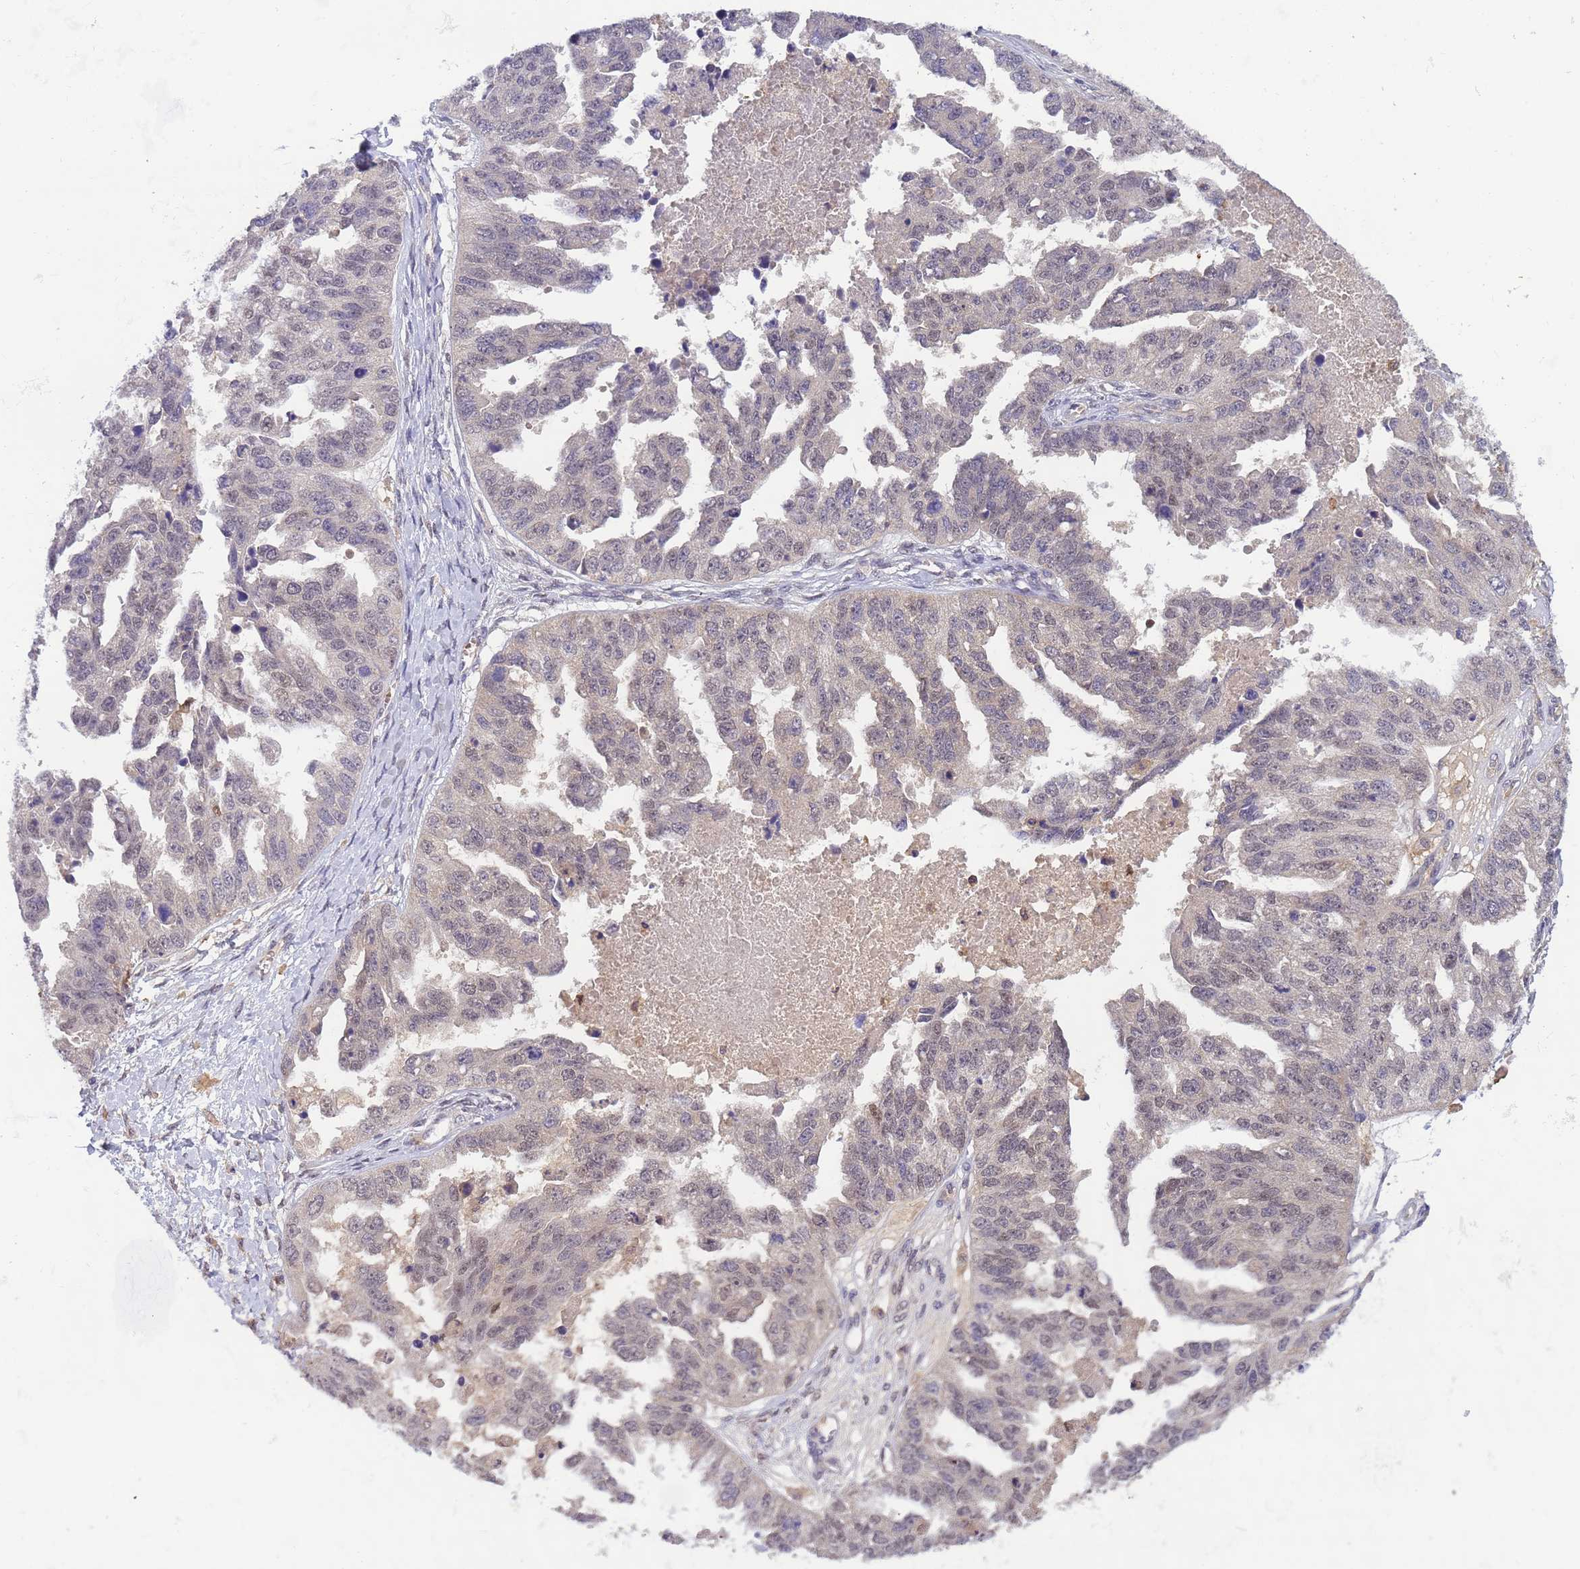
{"staining": {"intensity": "negative", "quantity": "none", "location": "none"}, "tissue": "ovarian cancer", "cell_type": "Tumor cells", "image_type": "cancer", "snomed": [{"axis": "morphology", "description": "Cystadenocarcinoma, serous, NOS"}, {"axis": "topography", "description": "Ovary"}], "caption": "Immunohistochemistry (IHC) of human ovarian serous cystadenocarcinoma reveals no staining in tumor cells.", "gene": "CD53", "patient": {"sex": "female", "age": 58}}